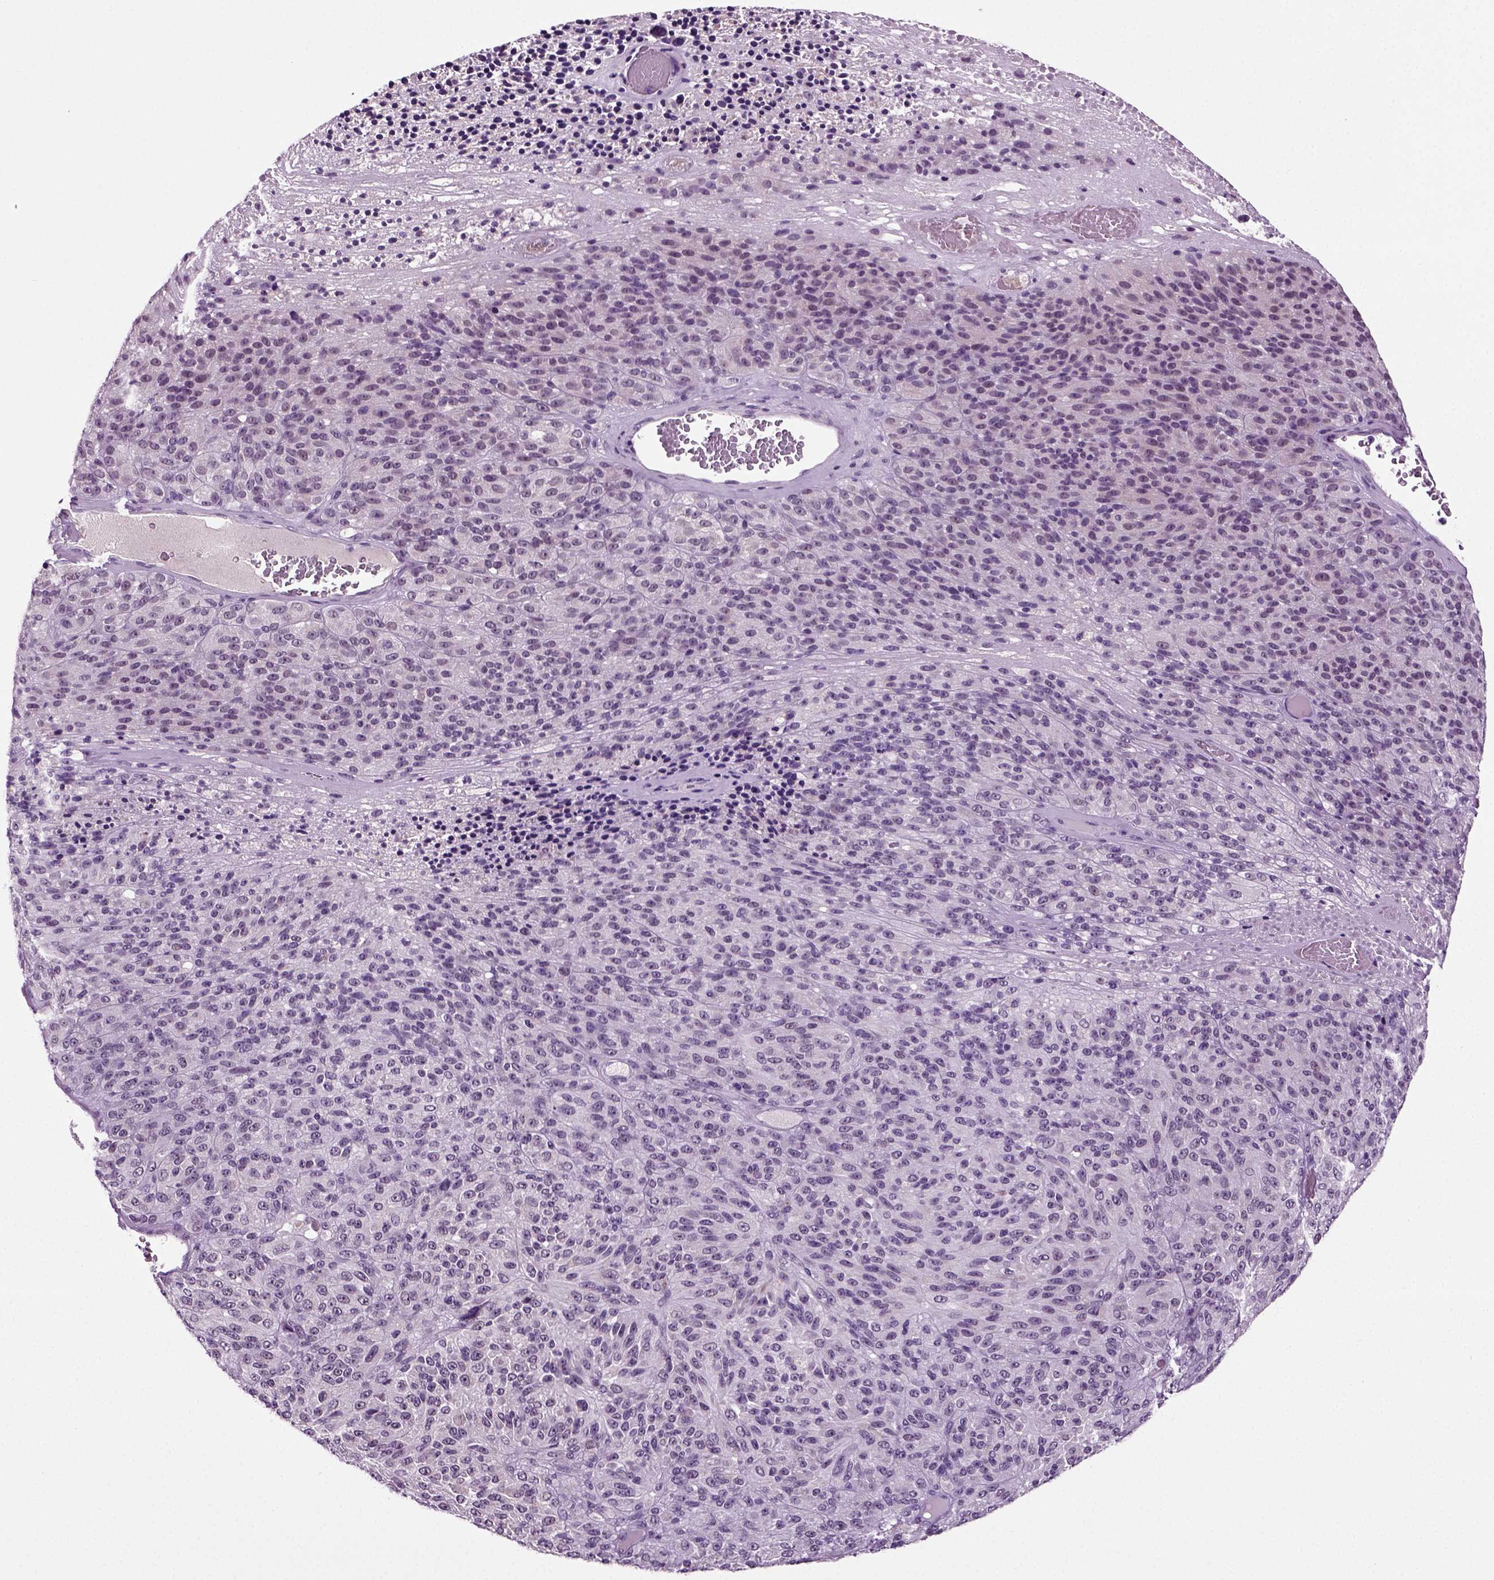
{"staining": {"intensity": "negative", "quantity": "none", "location": "none"}, "tissue": "melanoma", "cell_type": "Tumor cells", "image_type": "cancer", "snomed": [{"axis": "morphology", "description": "Malignant melanoma, Metastatic site"}, {"axis": "topography", "description": "Brain"}], "caption": "A histopathology image of human malignant melanoma (metastatic site) is negative for staining in tumor cells. (DAB immunohistochemistry (IHC) with hematoxylin counter stain).", "gene": "SPATA17", "patient": {"sex": "female", "age": 56}}